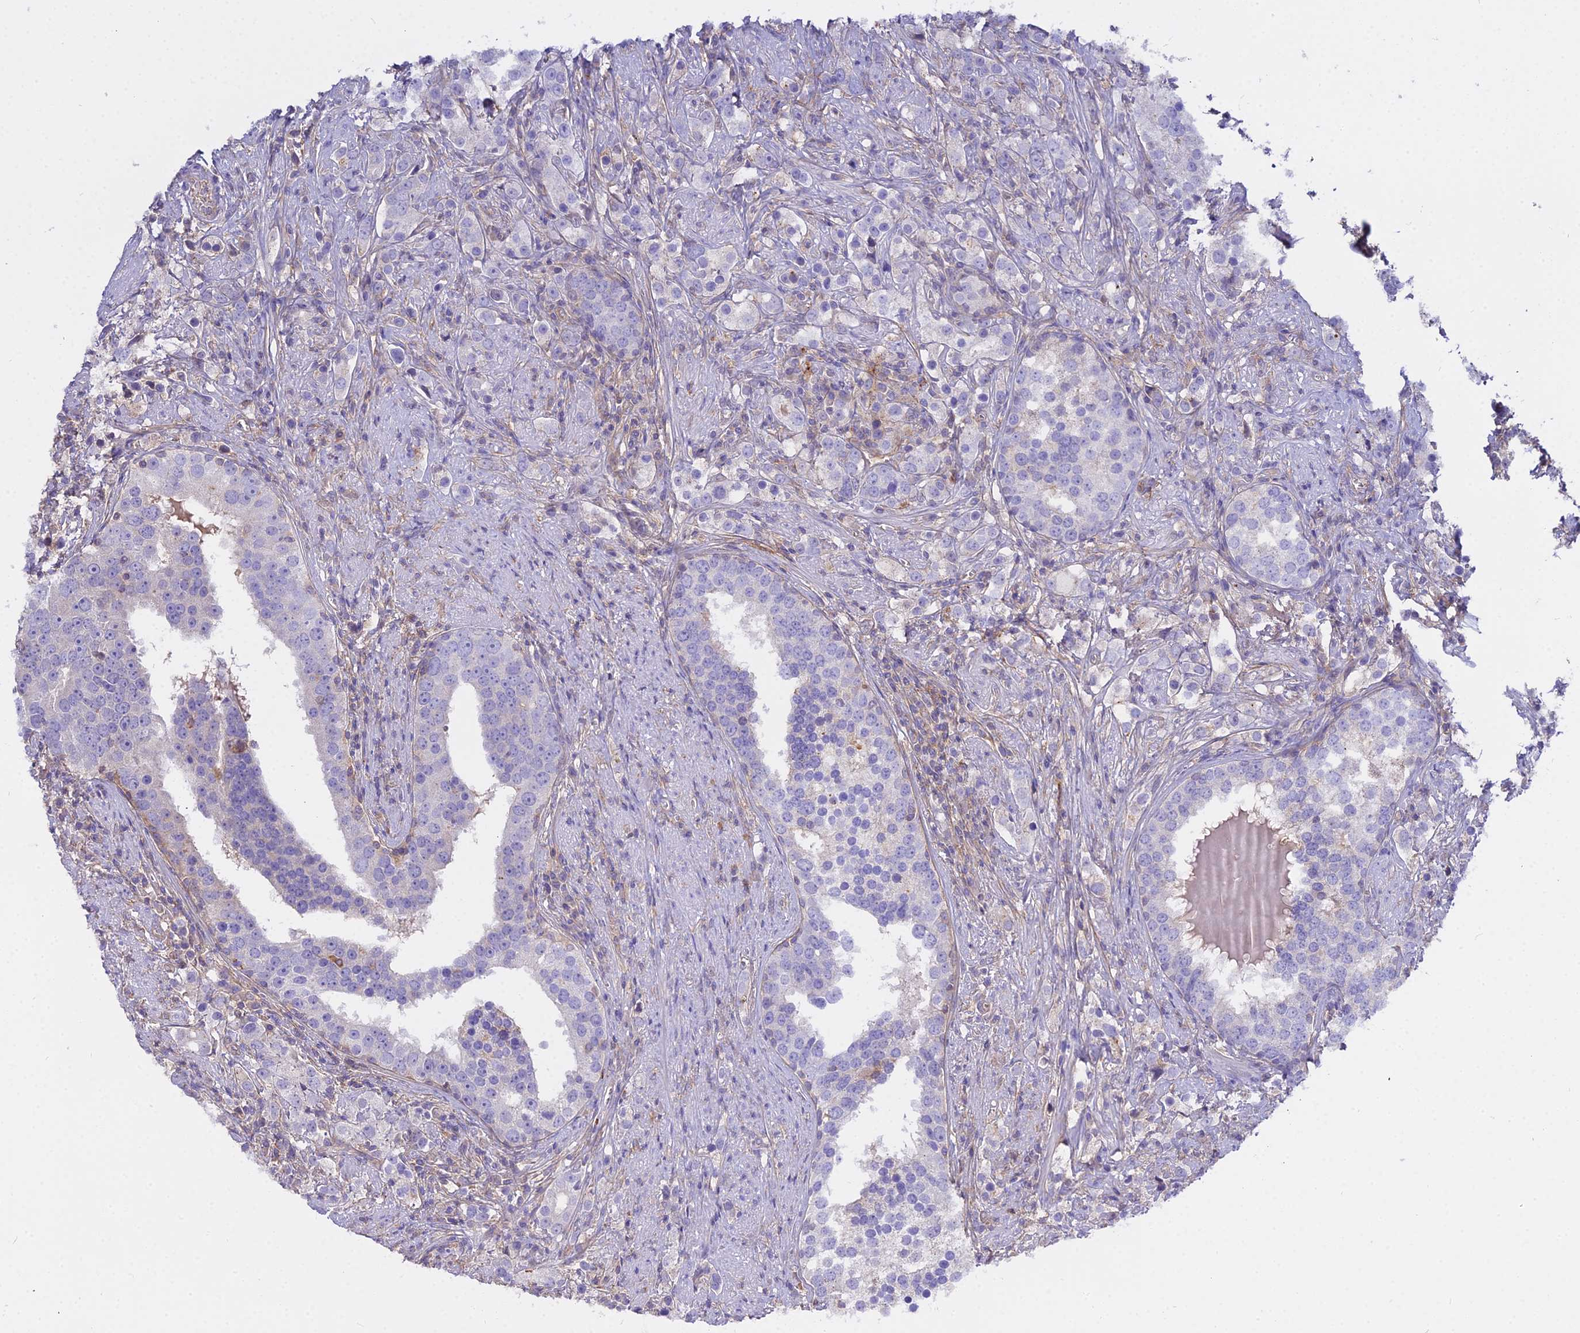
{"staining": {"intensity": "negative", "quantity": "none", "location": "none"}, "tissue": "prostate cancer", "cell_type": "Tumor cells", "image_type": "cancer", "snomed": [{"axis": "morphology", "description": "Adenocarcinoma, High grade"}, {"axis": "topography", "description": "Prostate"}], "caption": "Tumor cells are negative for brown protein staining in prostate cancer (high-grade adenocarcinoma).", "gene": "GLYAT", "patient": {"sex": "male", "age": 71}}